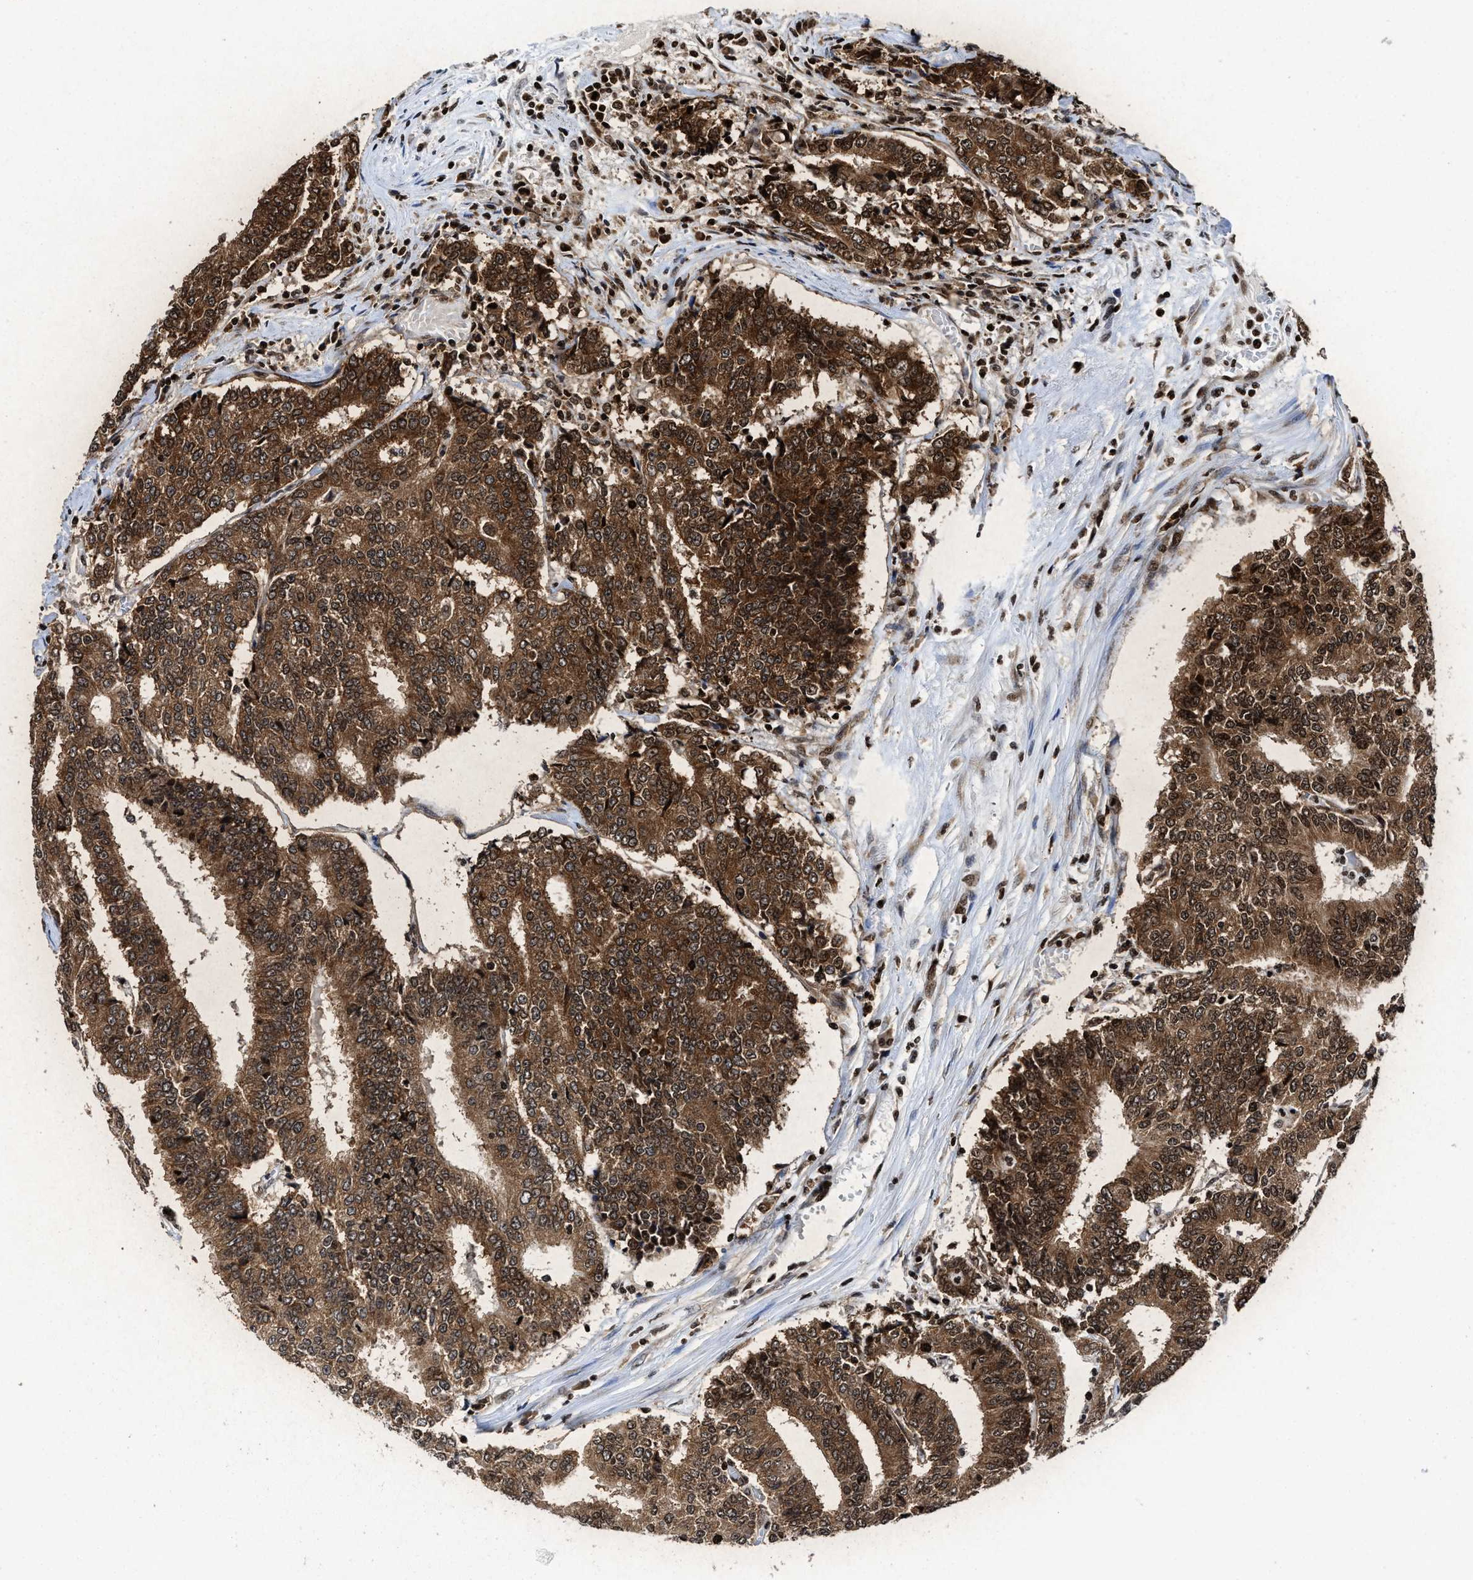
{"staining": {"intensity": "strong", "quantity": ">75%", "location": "cytoplasmic/membranous,nuclear"}, "tissue": "prostate cancer", "cell_type": "Tumor cells", "image_type": "cancer", "snomed": [{"axis": "morphology", "description": "Normal tissue, NOS"}, {"axis": "morphology", "description": "Adenocarcinoma, High grade"}, {"axis": "topography", "description": "Prostate"}, {"axis": "topography", "description": "Seminal veicle"}], "caption": "Prostate high-grade adenocarcinoma stained with IHC shows strong cytoplasmic/membranous and nuclear positivity in approximately >75% of tumor cells.", "gene": "ALYREF", "patient": {"sex": "male", "age": 55}}